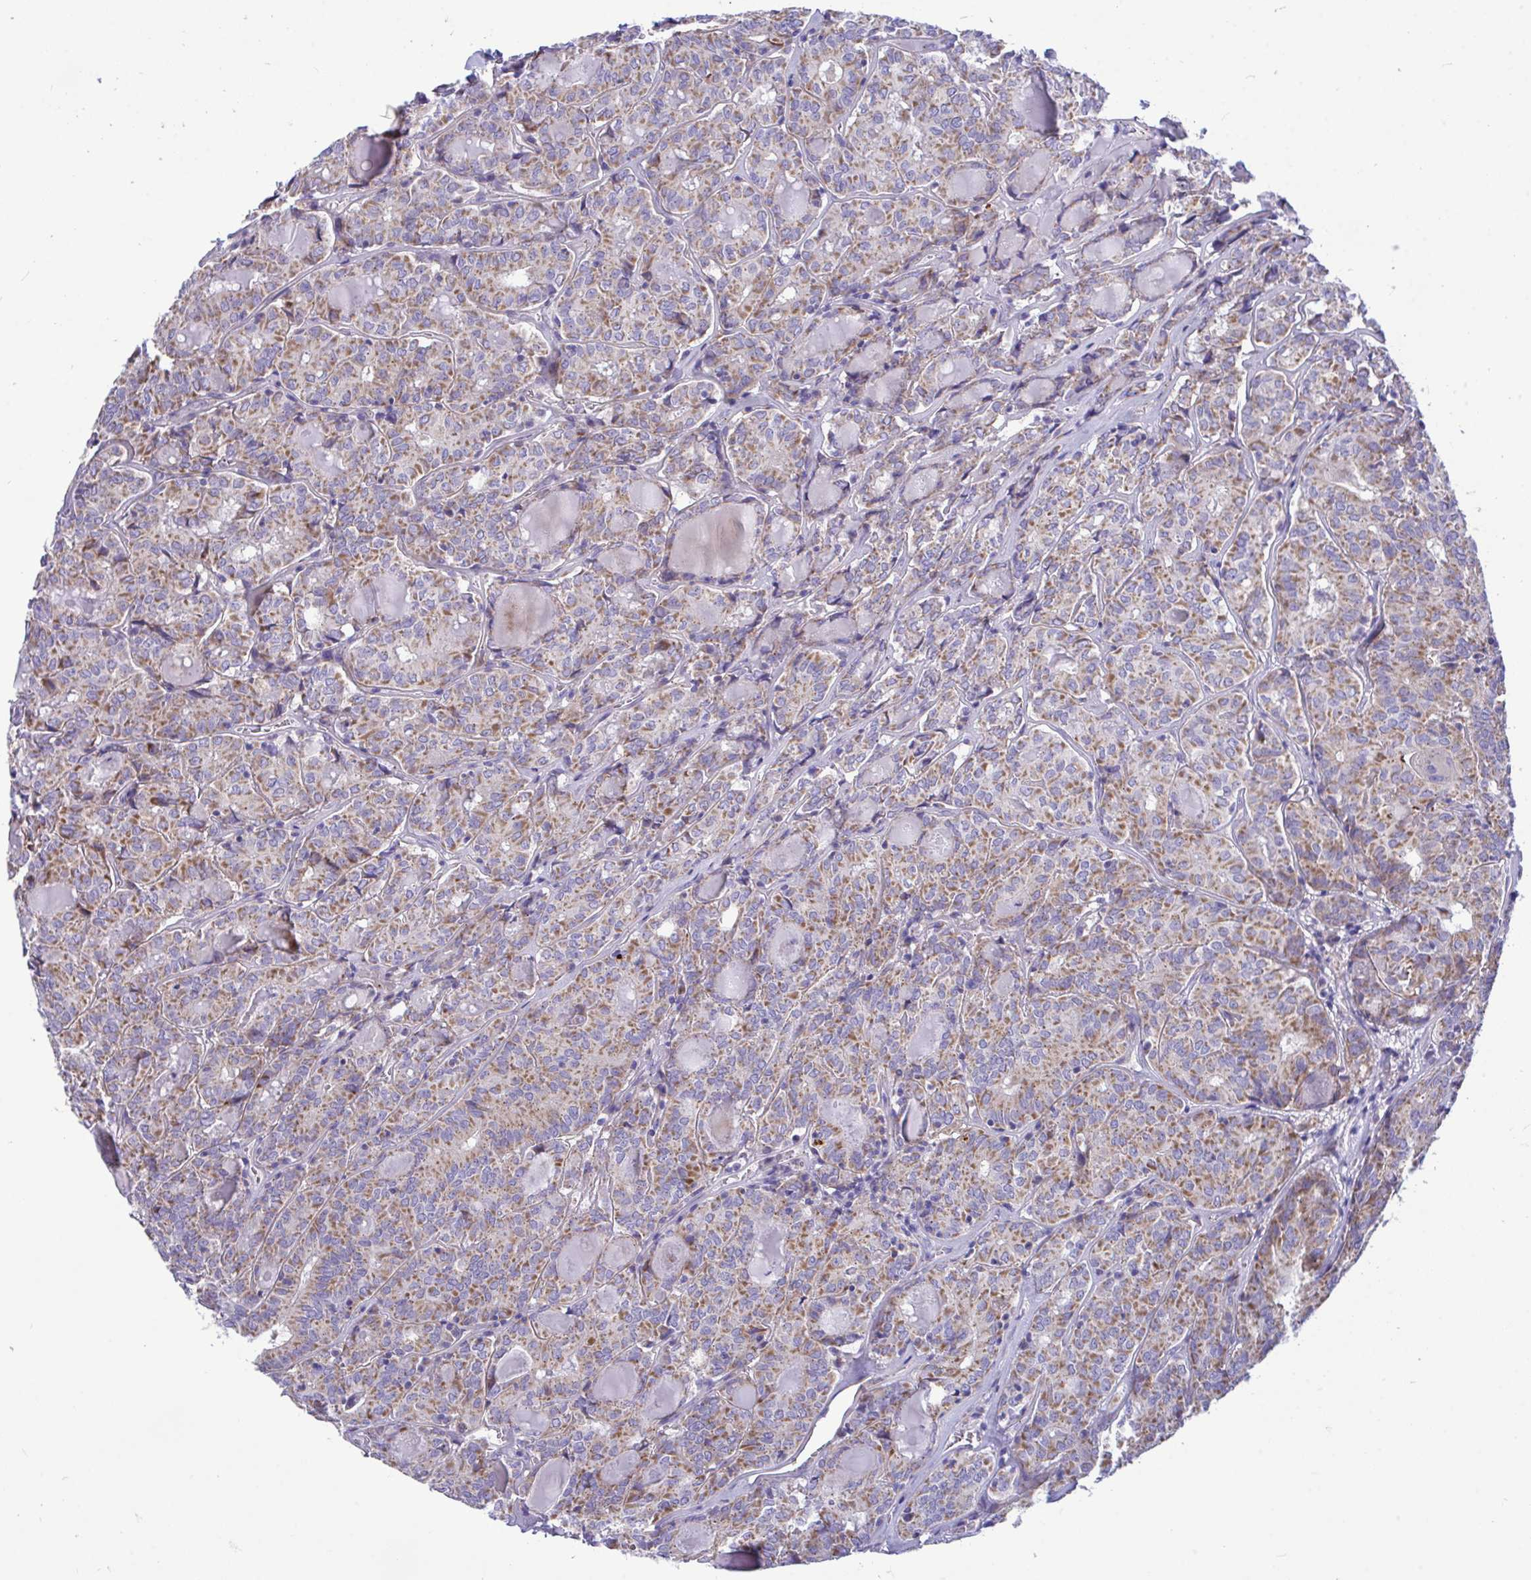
{"staining": {"intensity": "moderate", "quantity": "25%-75%", "location": "cytoplasmic/membranous"}, "tissue": "thyroid cancer", "cell_type": "Tumor cells", "image_type": "cancer", "snomed": [{"axis": "morphology", "description": "Papillary adenocarcinoma, NOS"}, {"axis": "topography", "description": "Thyroid gland"}], "caption": "Thyroid cancer (papillary adenocarcinoma) was stained to show a protein in brown. There is medium levels of moderate cytoplasmic/membranous staining in about 25%-75% of tumor cells.", "gene": "MRPS16", "patient": {"sex": "female", "age": 72}}